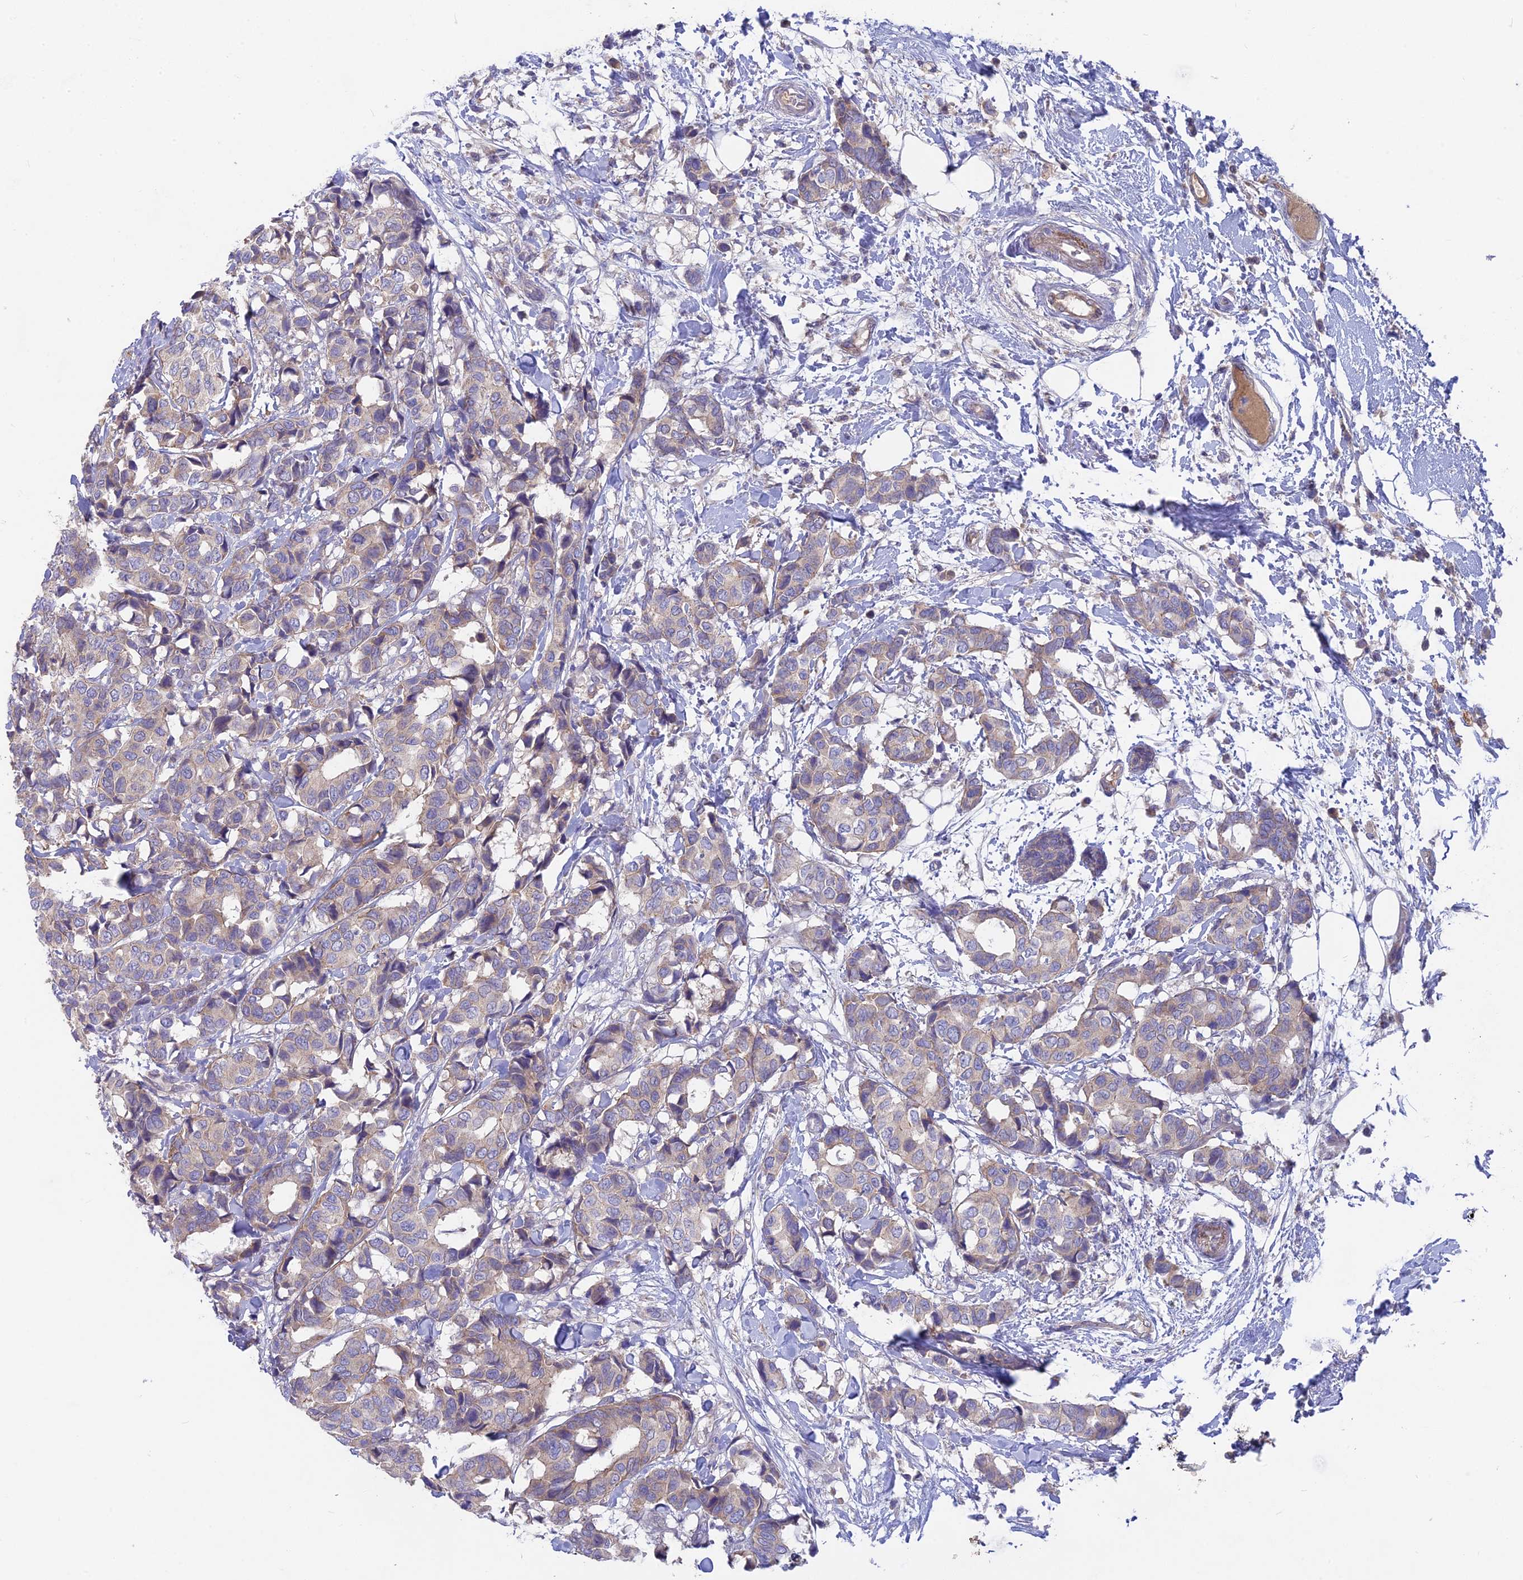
{"staining": {"intensity": "weak", "quantity": "25%-75%", "location": "cytoplasmic/membranous"}, "tissue": "breast cancer", "cell_type": "Tumor cells", "image_type": "cancer", "snomed": [{"axis": "morphology", "description": "Normal tissue, NOS"}, {"axis": "morphology", "description": "Duct carcinoma"}, {"axis": "topography", "description": "Breast"}], "caption": "DAB (3,3'-diaminobenzidine) immunohistochemical staining of breast cancer (invasive ductal carcinoma) shows weak cytoplasmic/membranous protein expression in about 25%-75% of tumor cells. (Stains: DAB (3,3'-diaminobenzidine) in brown, nuclei in blue, Microscopy: brightfield microscopy at high magnification).", "gene": "PZP", "patient": {"sex": "female", "age": 87}}